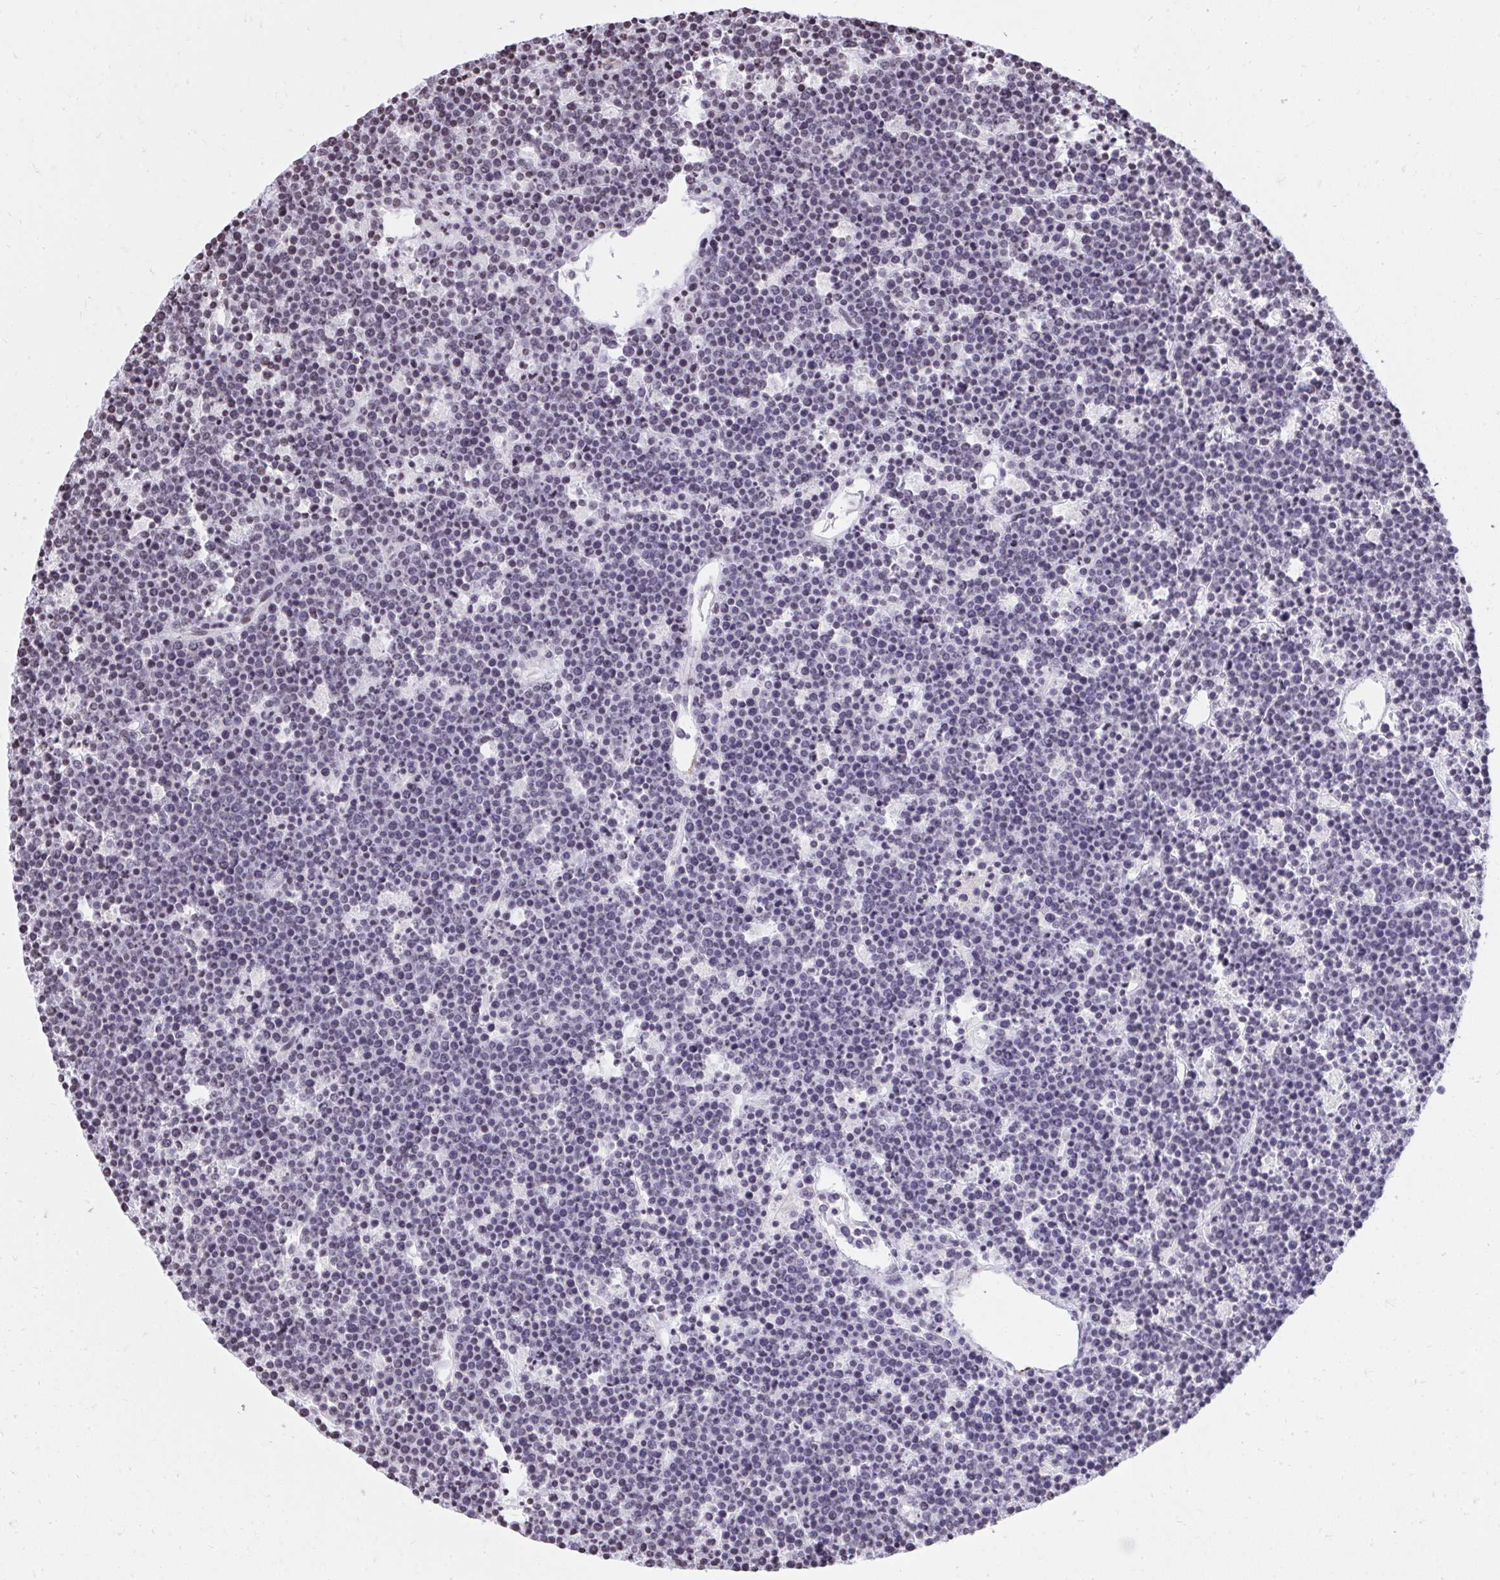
{"staining": {"intensity": "negative", "quantity": "none", "location": "none"}, "tissue": "lymphoma", "cell_type": "Tumor cells", "image_type": "cancer", "snomed": [{"axis": "morphology", "description": "Malignant lymphoma, non-Hodgkin's type, High grade"}, {"axis": "topography", "description": "Ovary"}], "caption": "Micrograph shows no protein staining in tumor cells of malignant lymphoma, non-Hodgkin's type (high-grade) tissue.", "gene": "KCNN4", "patient": {"sex": "female", "age": 56}}